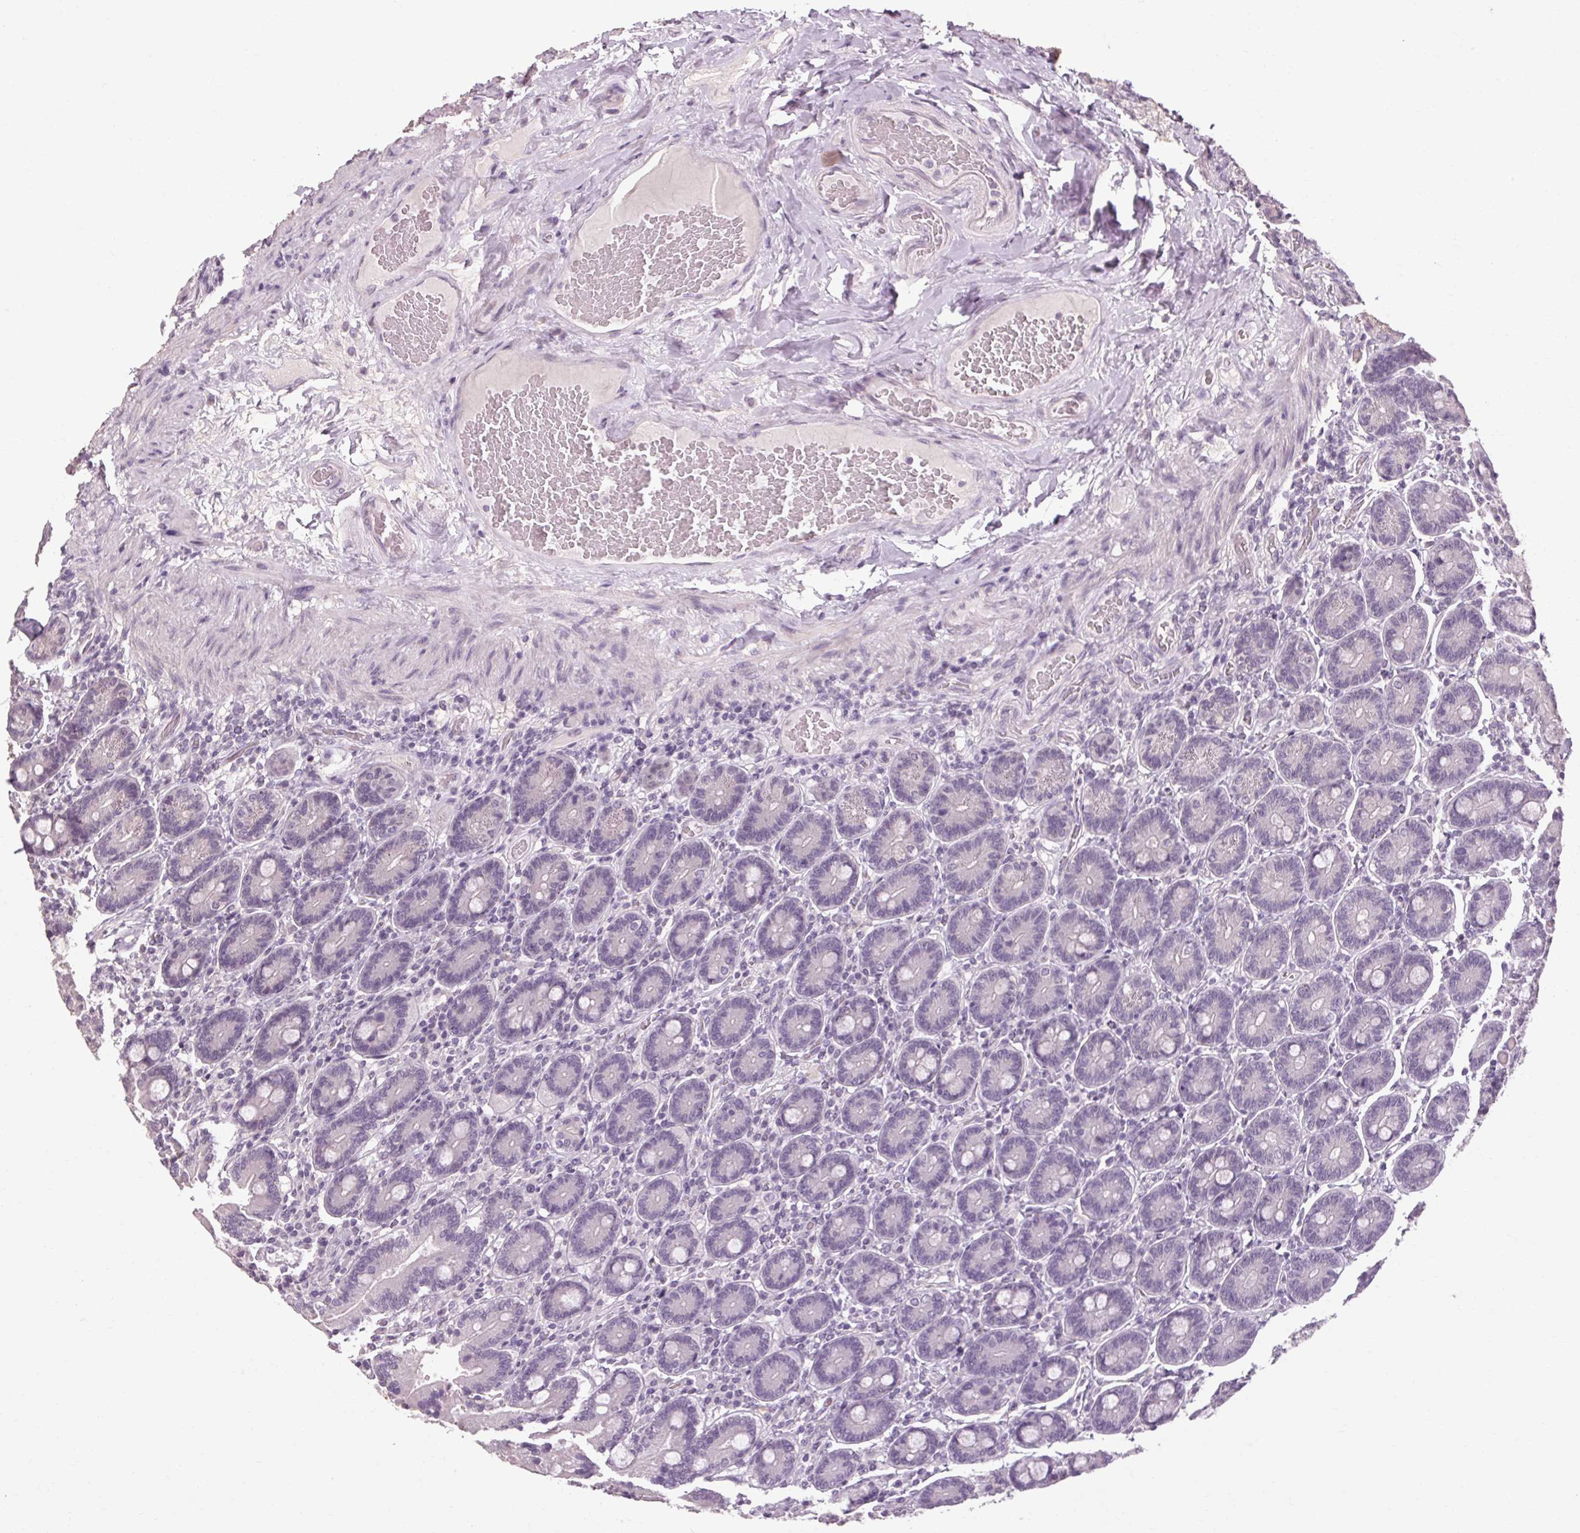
{"staining": {"intensity": "negative", "quantity": "none", "location": "none"}, "tissue": "duodenum", "cell_type": "Glandular cells", "image_type": "normal", "snomed": [{"axis": "morphology", "description": "Normal tissue, NOS"}, {"axis": "topography", "description": "Duodenum"}], "caption": "Photomicrograph shows no protein positivity in glandular cells of normal duodenum.", "gene": "POMC", "patient": {"sex": "female", "age": 62}}